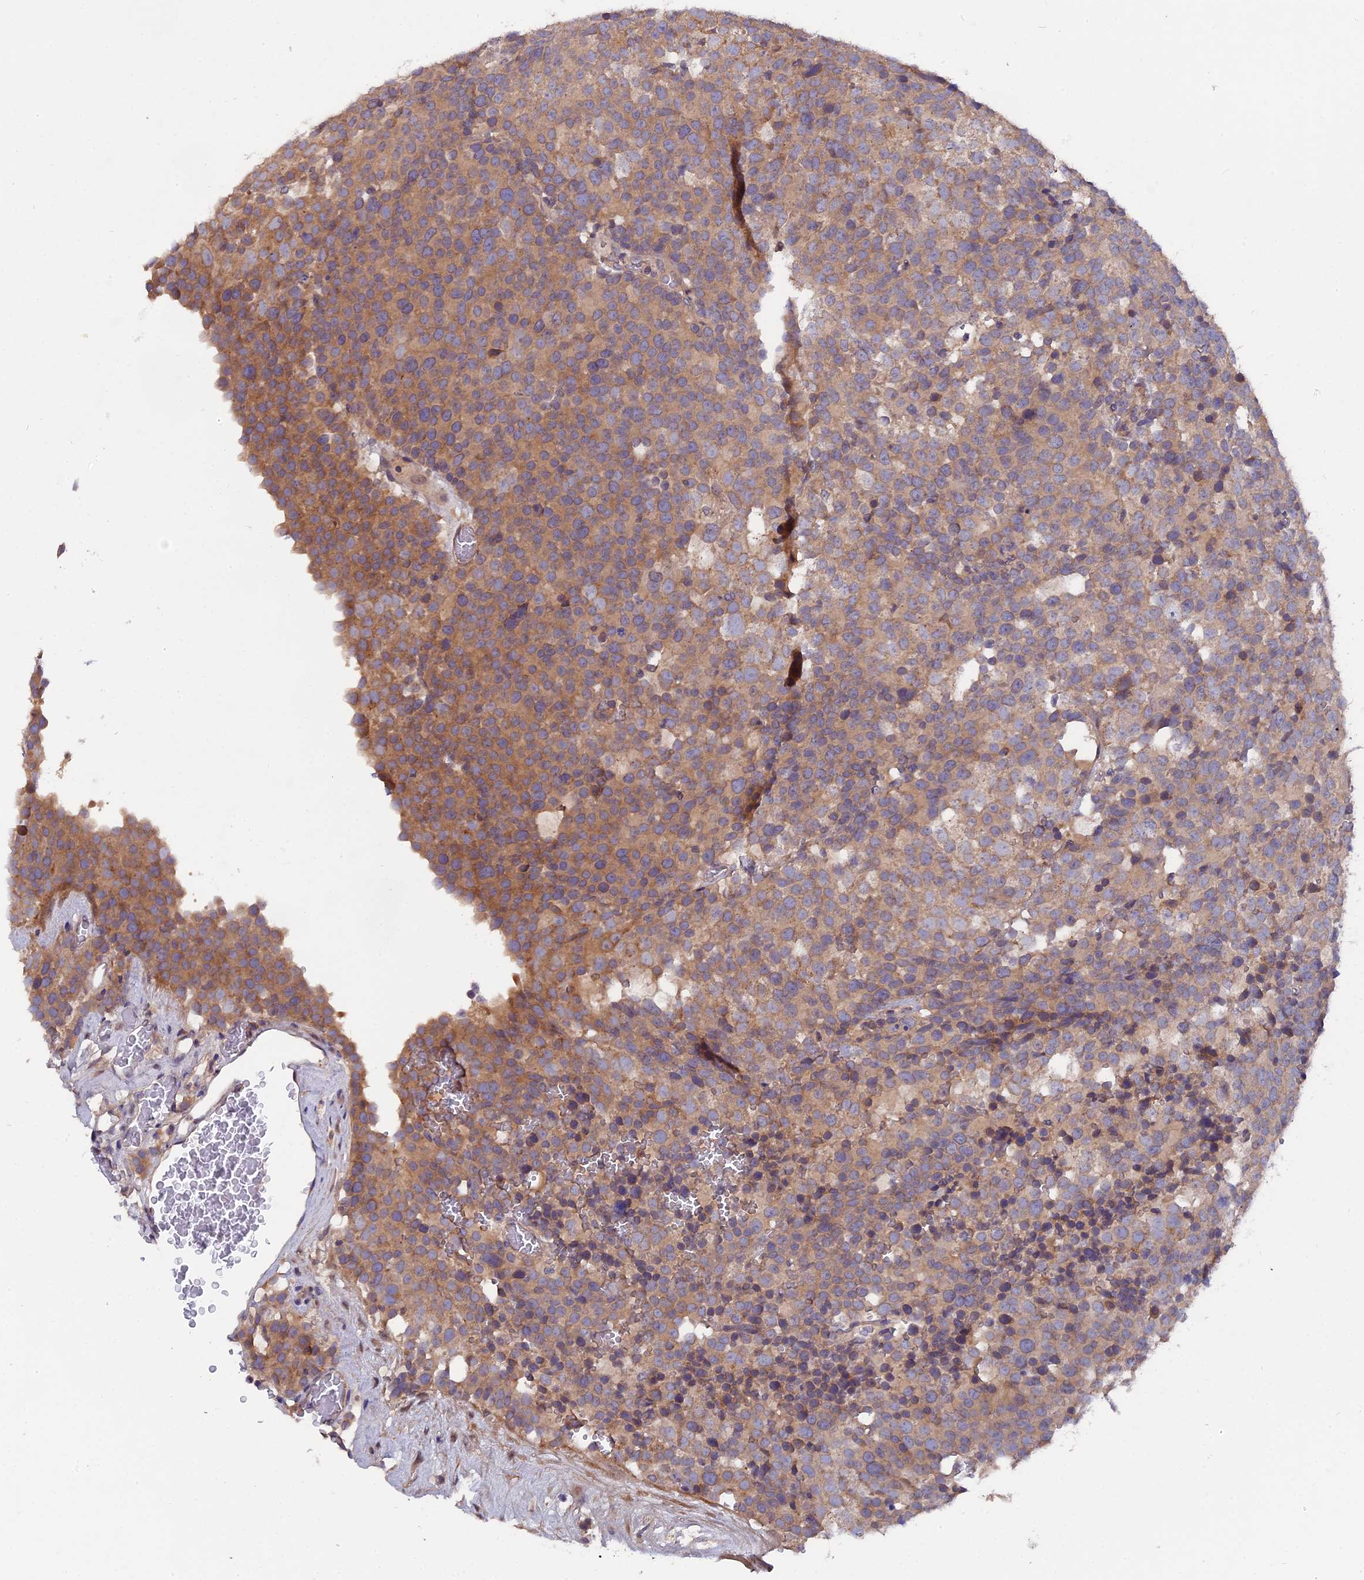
{"staining": {"intensity": "moderate", "quantity": ">75%", "location": "cytoplasmic/membranous"}, "tissue": "testis cancer", "cell_type": "Tumor cells", "image_type": "cancer", "snomed": [{"axis": "morphology", "description": "Seminoma, NOS"}, {"axis": "topography", "description": "Testis"}], "caption": "A brown stain highlights moderate cytoplasmic/membranous staining of a protein in human testis cancer tumor cells.", "gene": "ZCCHC2", "patient": {"sex": "male", "age": 71}}